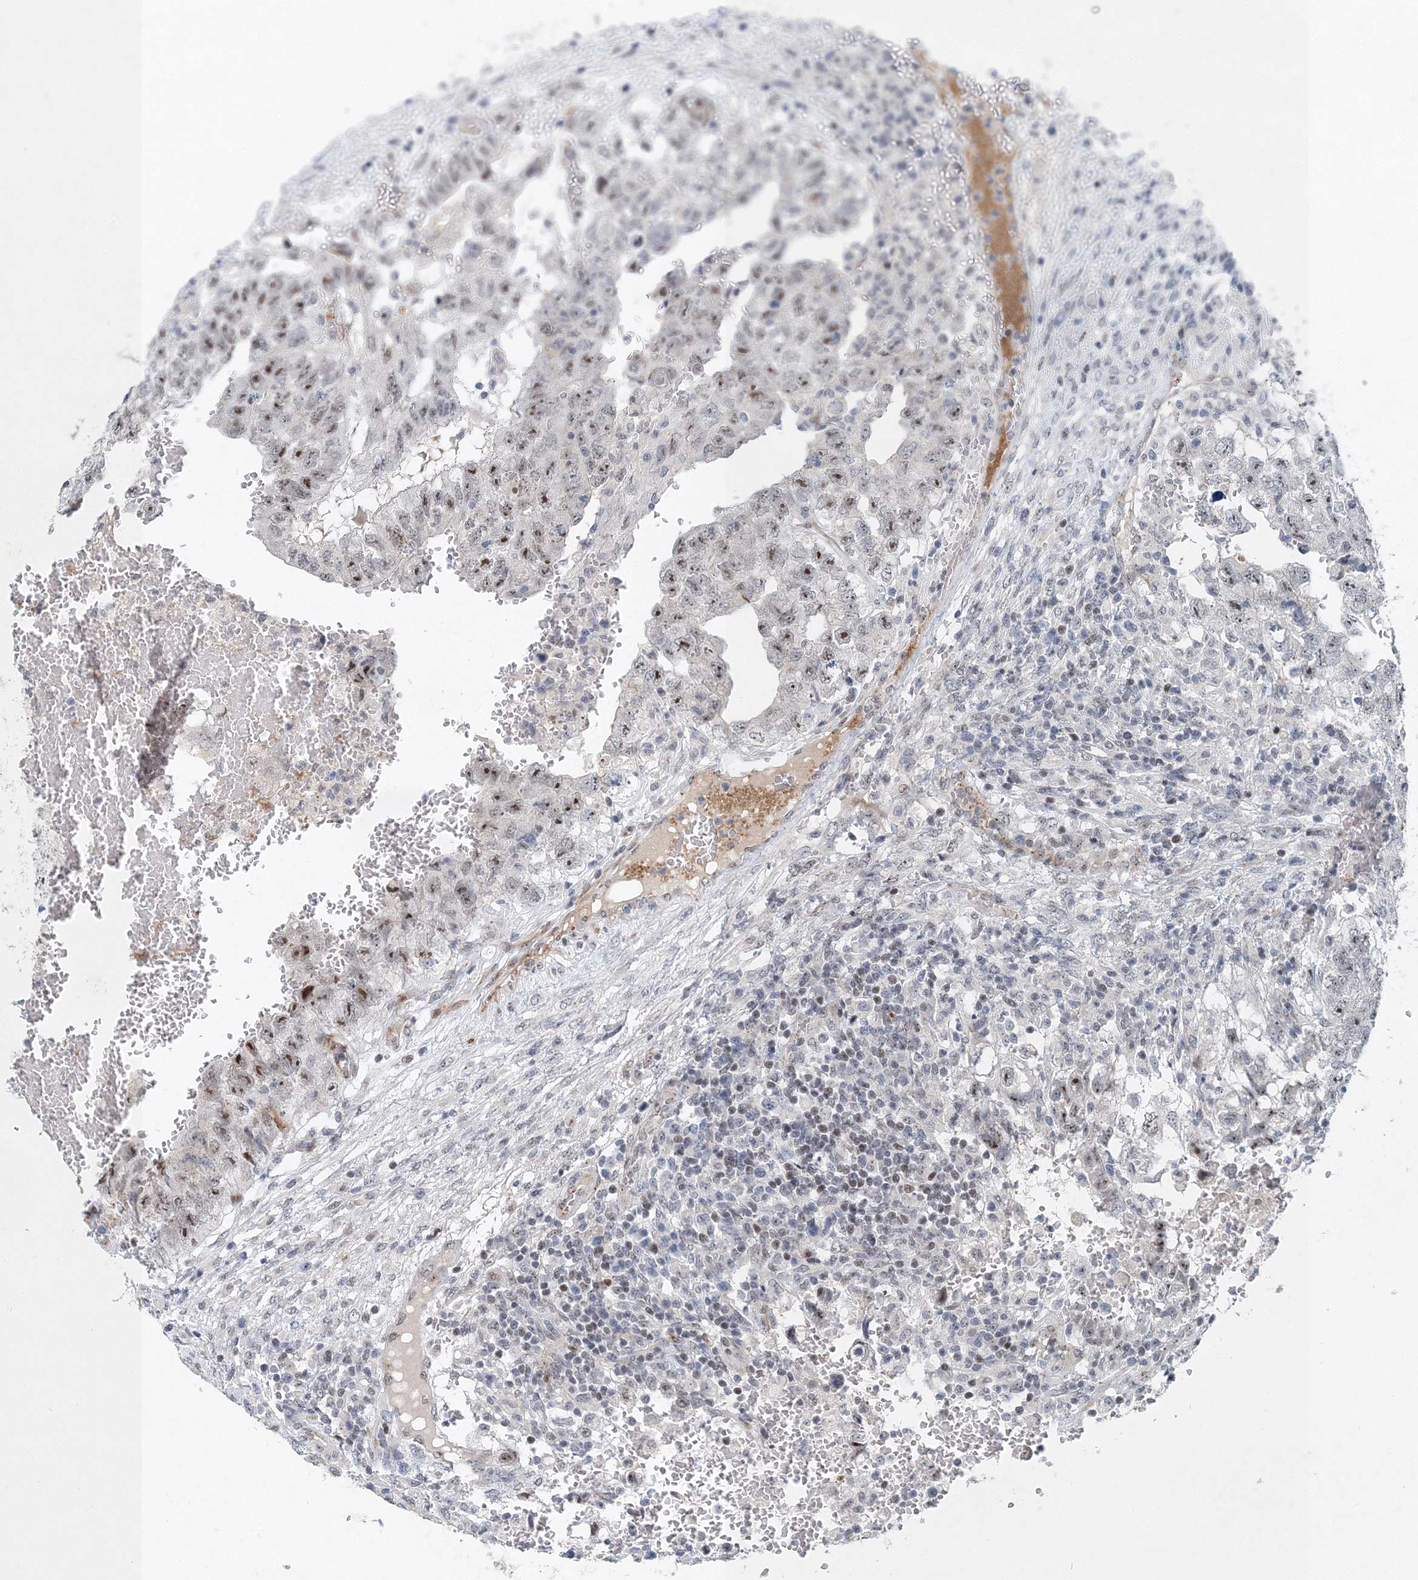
{"staining": {"intensity": "moderate", "quantity": ">75%", "location": "nuclear"}, "tissue": "testis cancer", "cell_type": "Tumor cells", "image_type": "cancer", "snomed": [{"axis": "morphology", "description": "Carcinoma, Embryonal, NOS"}, {"axis": "topography", "description": "Testis"}], "caption": "A high-resolution micrograph shows immunohistochemistry staining of testis cancer, which demonstrates moderate nuclear expression in about >75% of tumor cells.", "gene": "UIMC1", "patient": {"sex": "male", "age": 36}}